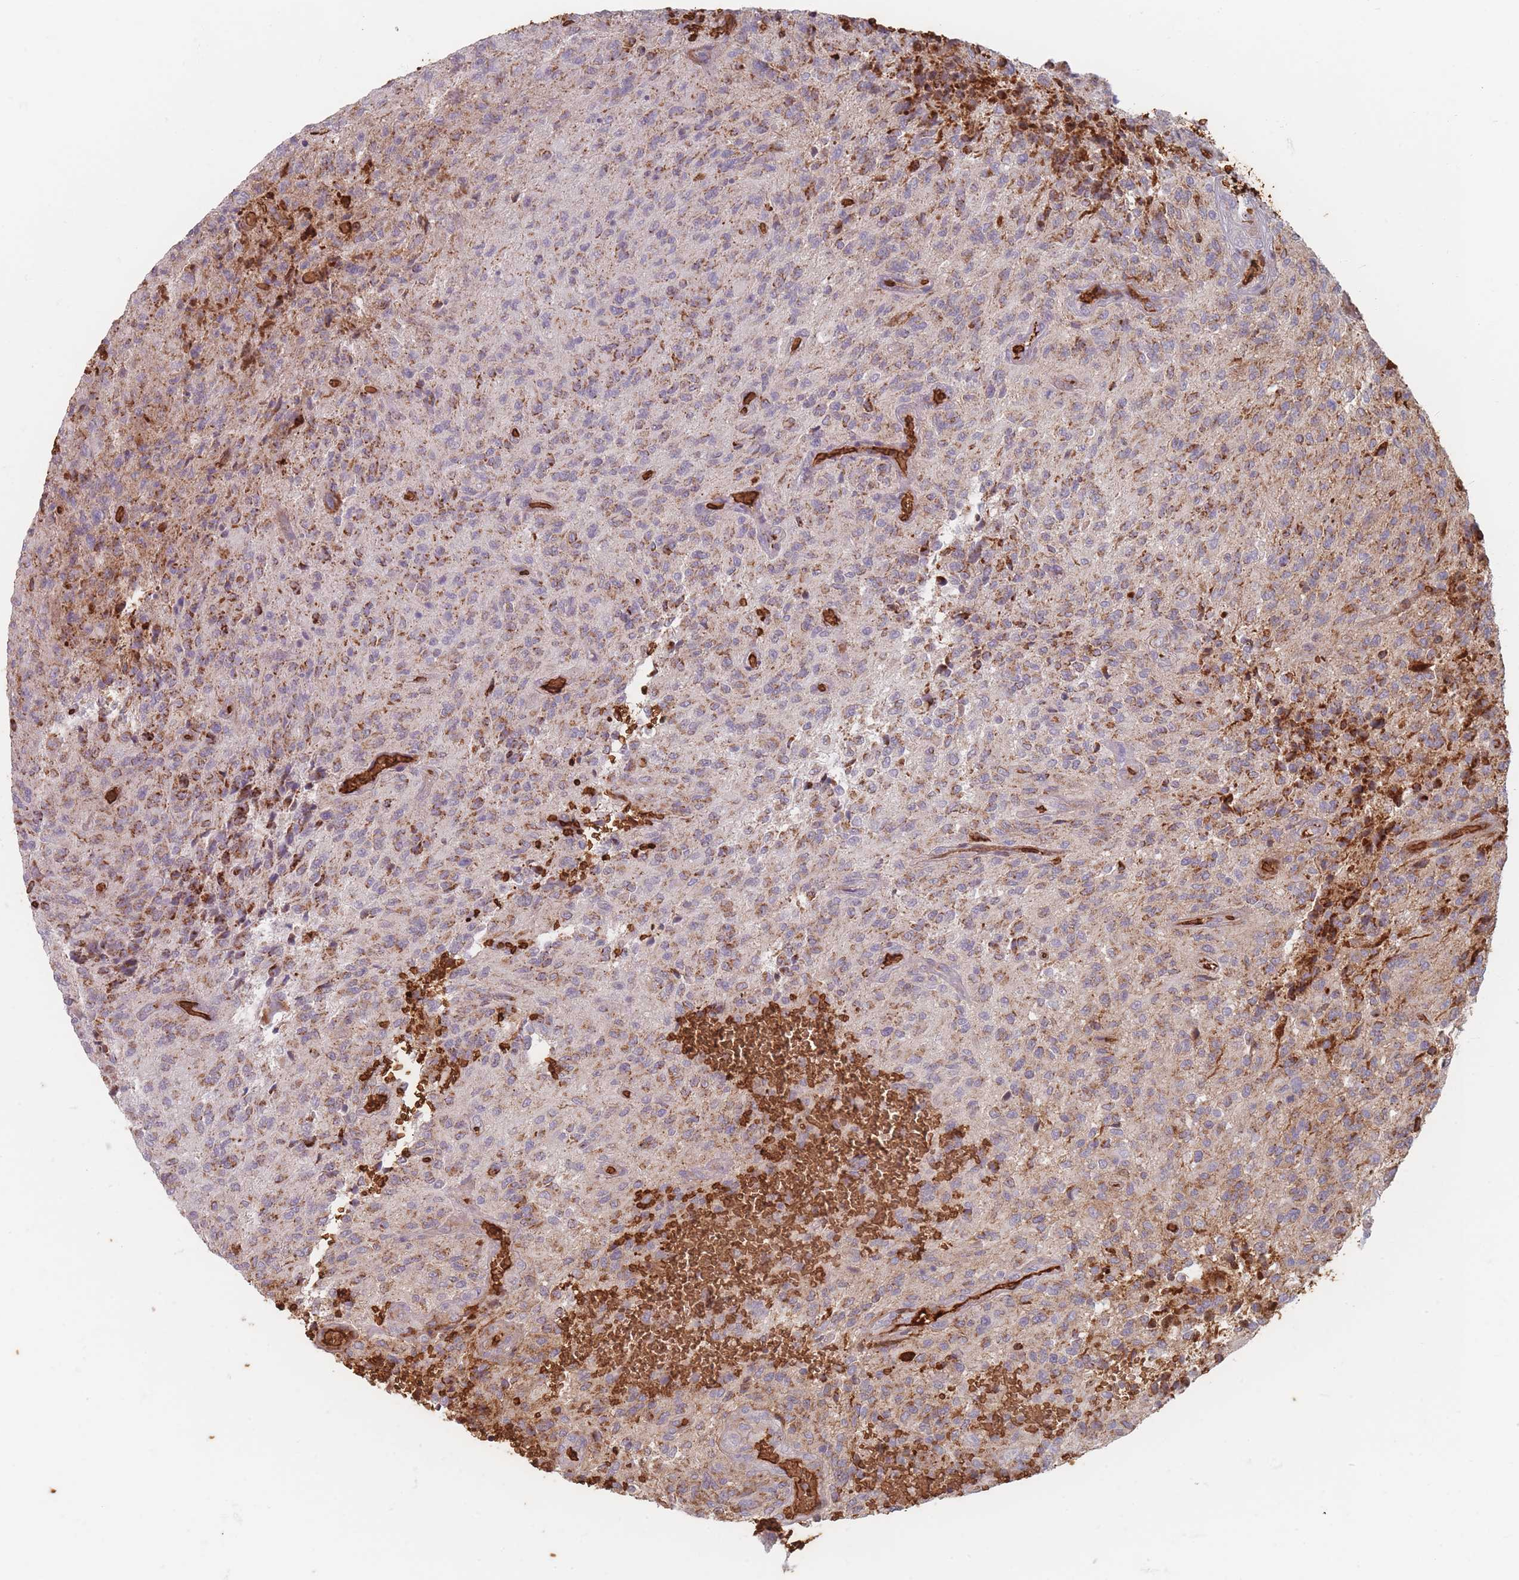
{"staining": {"intensity": "moderate", "quantity": "25%-75%", "location": "cytoplasmic/membranous"}, "tissue": "glioma", "cell_type": "Tumor cells", "image_type": "cancer", "snomed": [{"axis": "morphology", "description": "Normal tissue, NOS"}, {"axis": "morphology", "description": "Glioma, malignant, High grade"}, {"axis": "topography", "description": "Cerebral cortex"}], "caption": "A high-resolution photomicrograph shows IHC staining of glioma, which demonstrates moderate cytoplasmic/membranous staining in approximately 25%-75% of tumor cells.", "gene": "SLC2A6", "patient": {"sex": "male", "age": 56}}